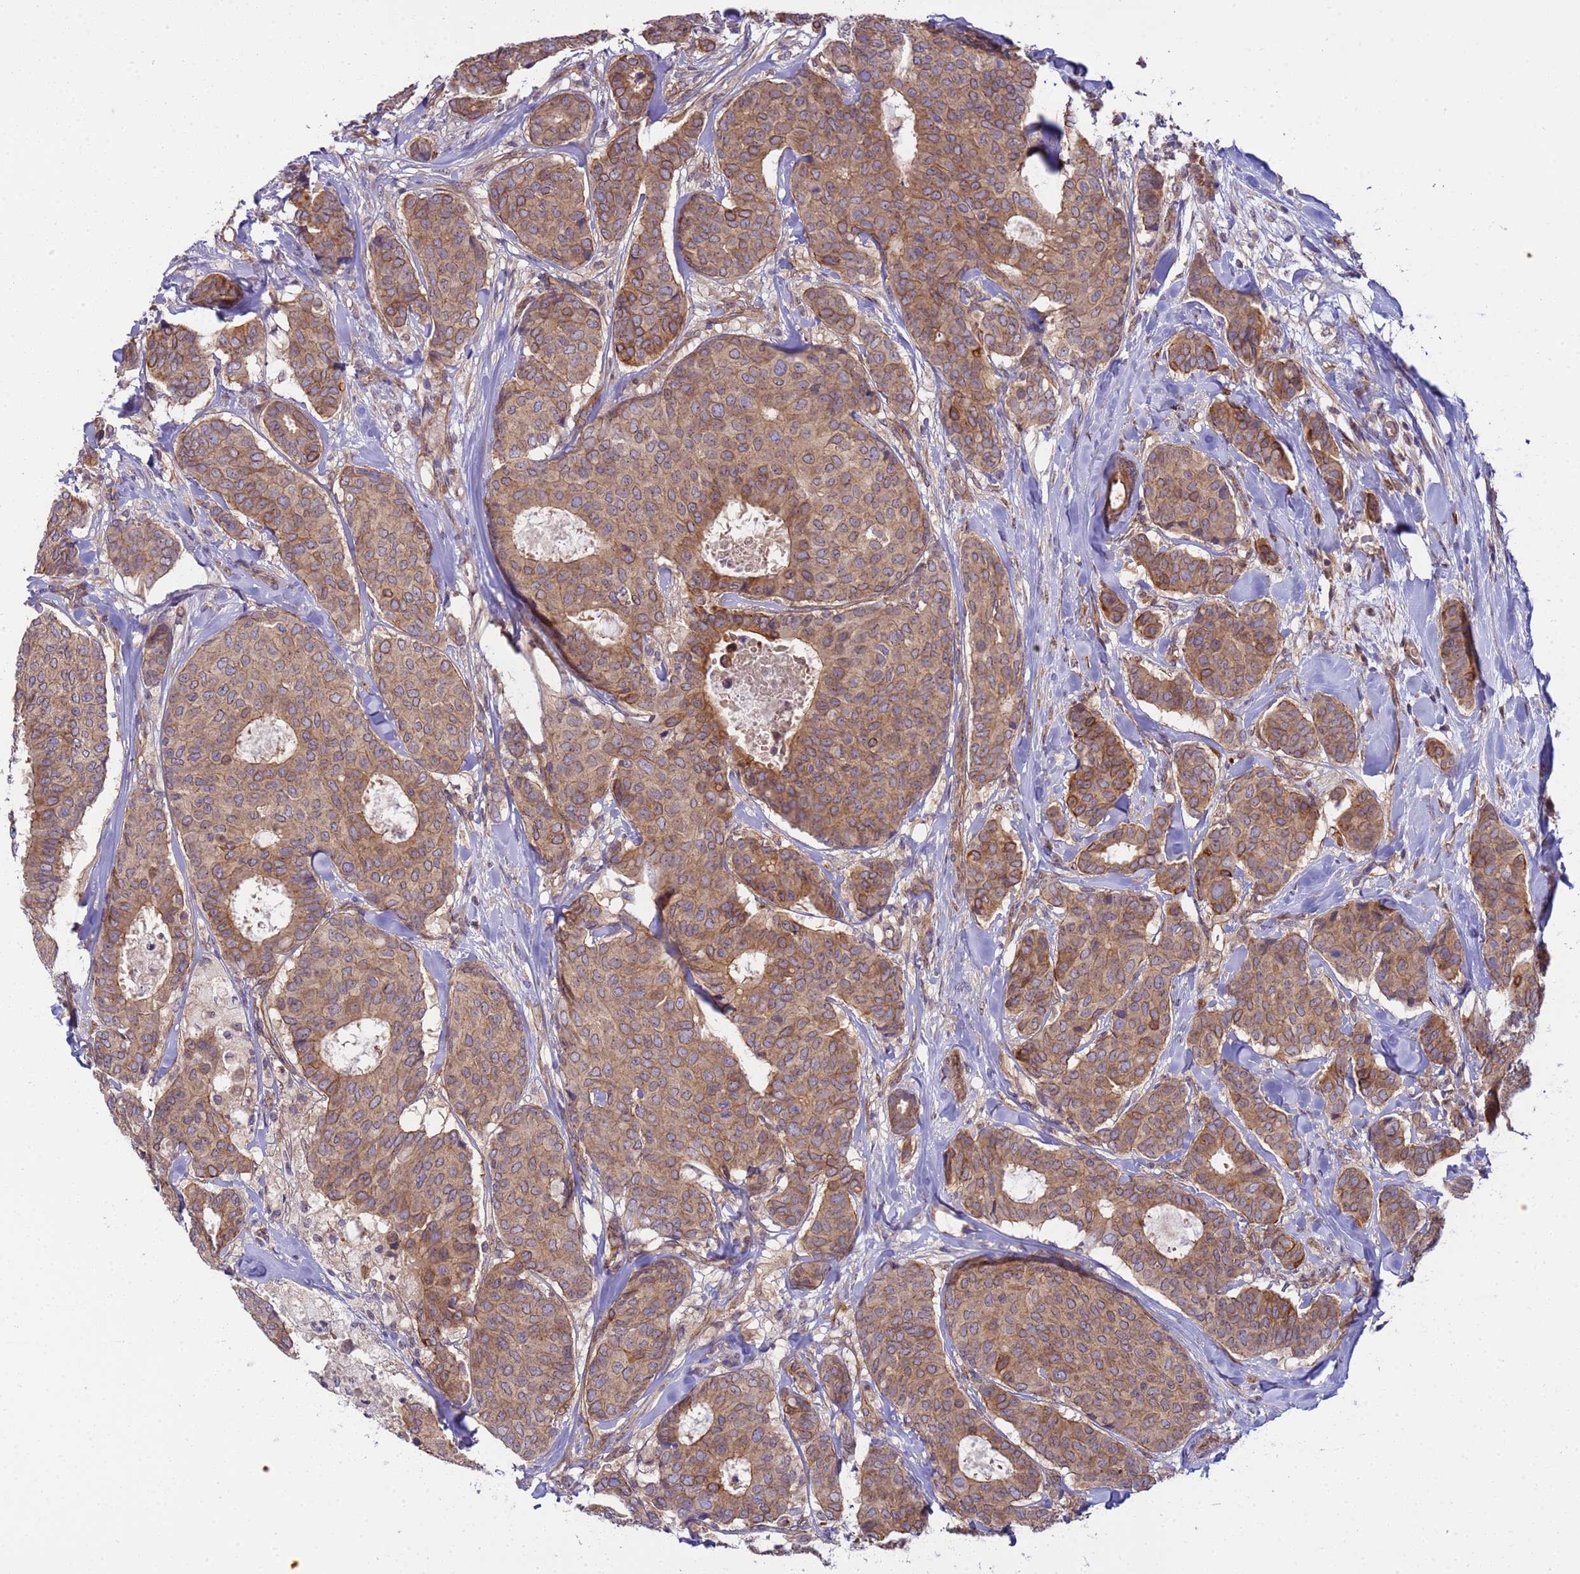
{"staining": {"intensity": "moderate", "quantity": ">75%", "location": "cytoplasmic/membranous"}, "tissue": "breast cancer", "cell_type": "Tumor cells", "image_type": "cancer", "snomed": [{"axis": "morphology", "description": "Duct carcinoma"}, {"axis": "topography", "description": "Breast"}], "caption": "A histopathology image showing moderate cytoplasmic/membranous positivity in approximately >75% of tumor cells in breast infiltrating ductal carcinoma, as visualized by brown immunohistochemical staining.", "gene": "SMCO3", "patient": {"sex": "female", "age": 75}}